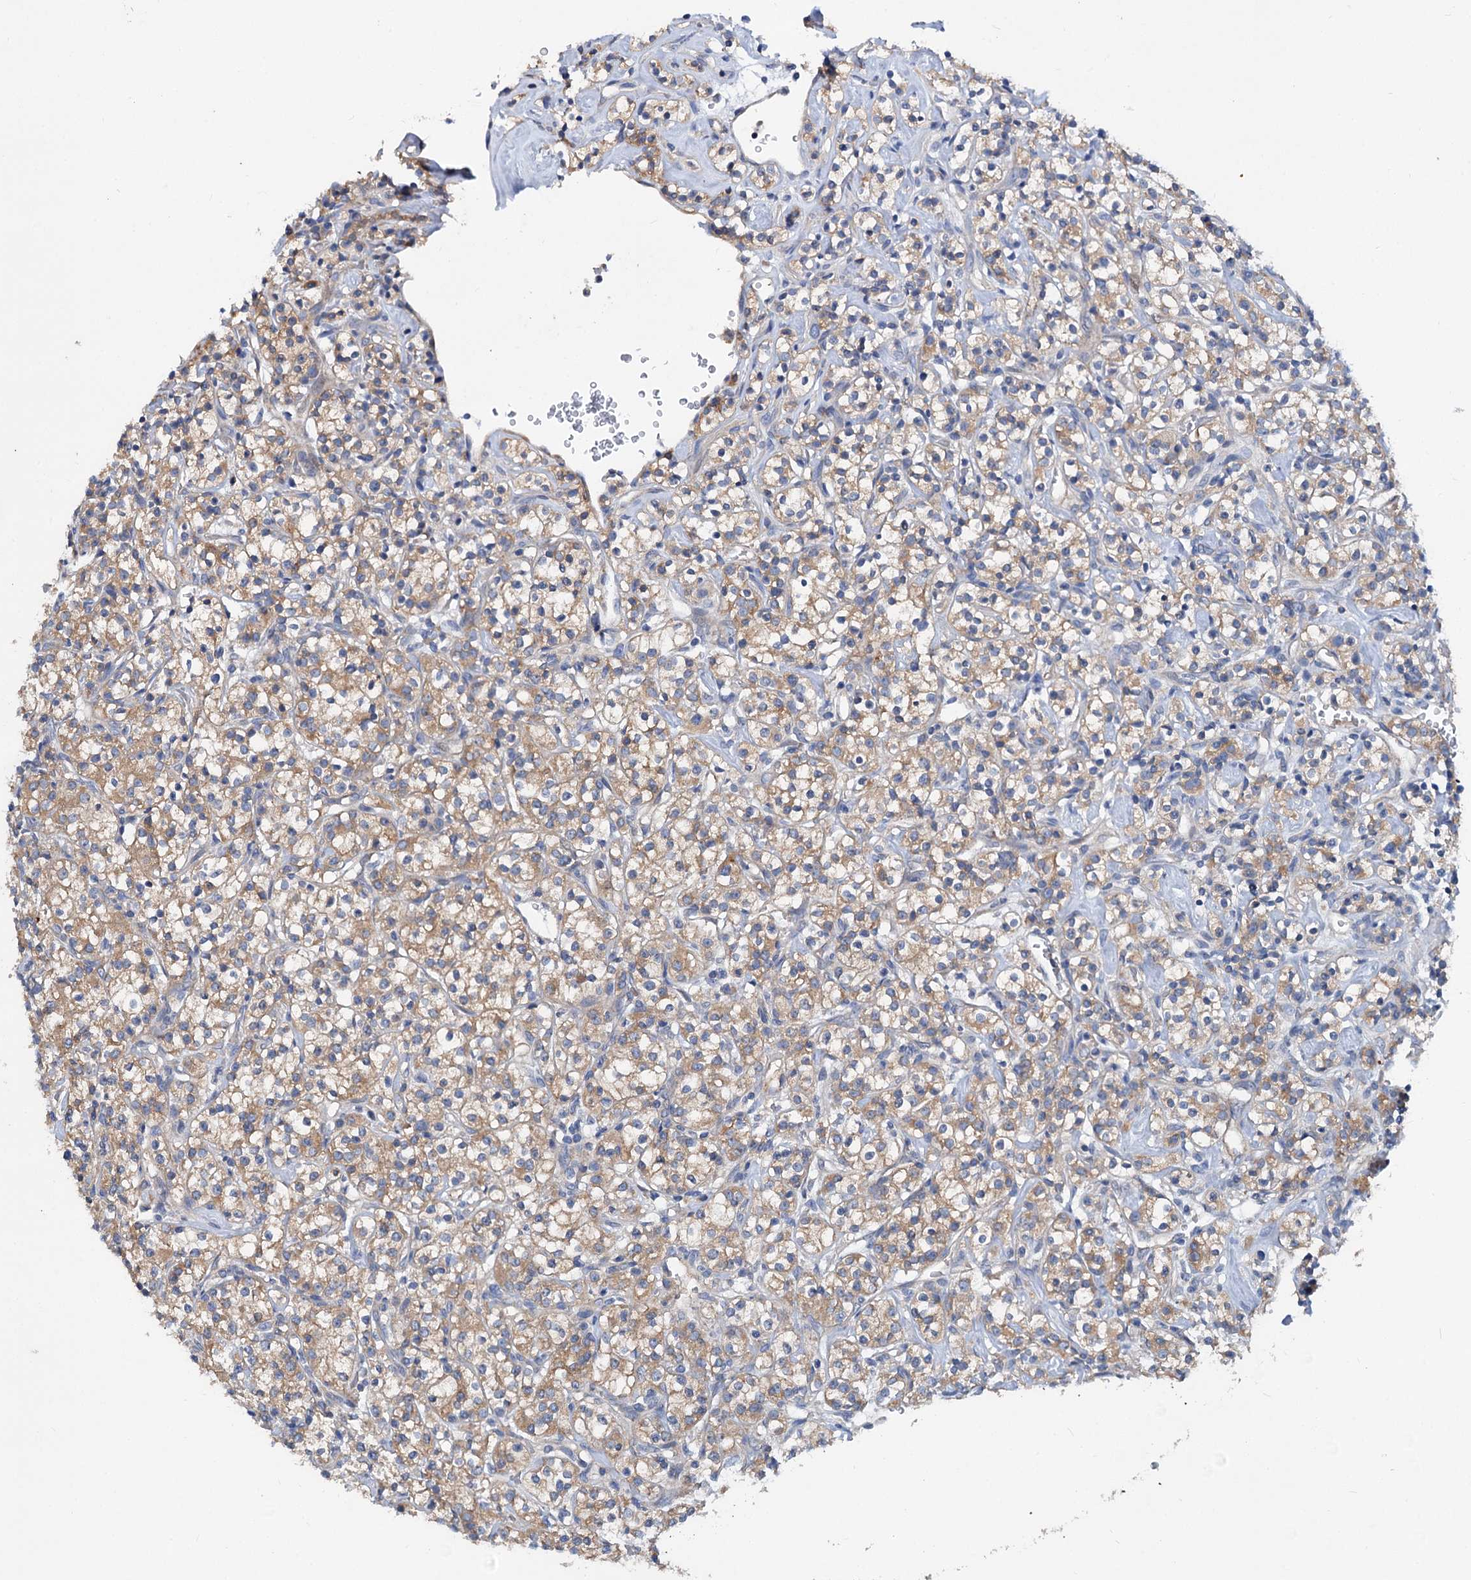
{"staining": {"intensity": "moderate", "quantity": ">75%", "location": "cytoplasmic/membranous"}, "tissue": "renal cancer", "cell_type": "Tumor cells", "image_type": "cancer", "snomed": [{"axis": "morphology", "description": "Adenocarcinoma, NOS"}, {"axis": "topography", "description": "Kidney"}], "caption": "Renal cancer stained for a protein displays moderate cytoplasmic/membranous positivity in tumor cells.", "gene": "TRIM55", "patient": {"sex": "male", "age": 77}}